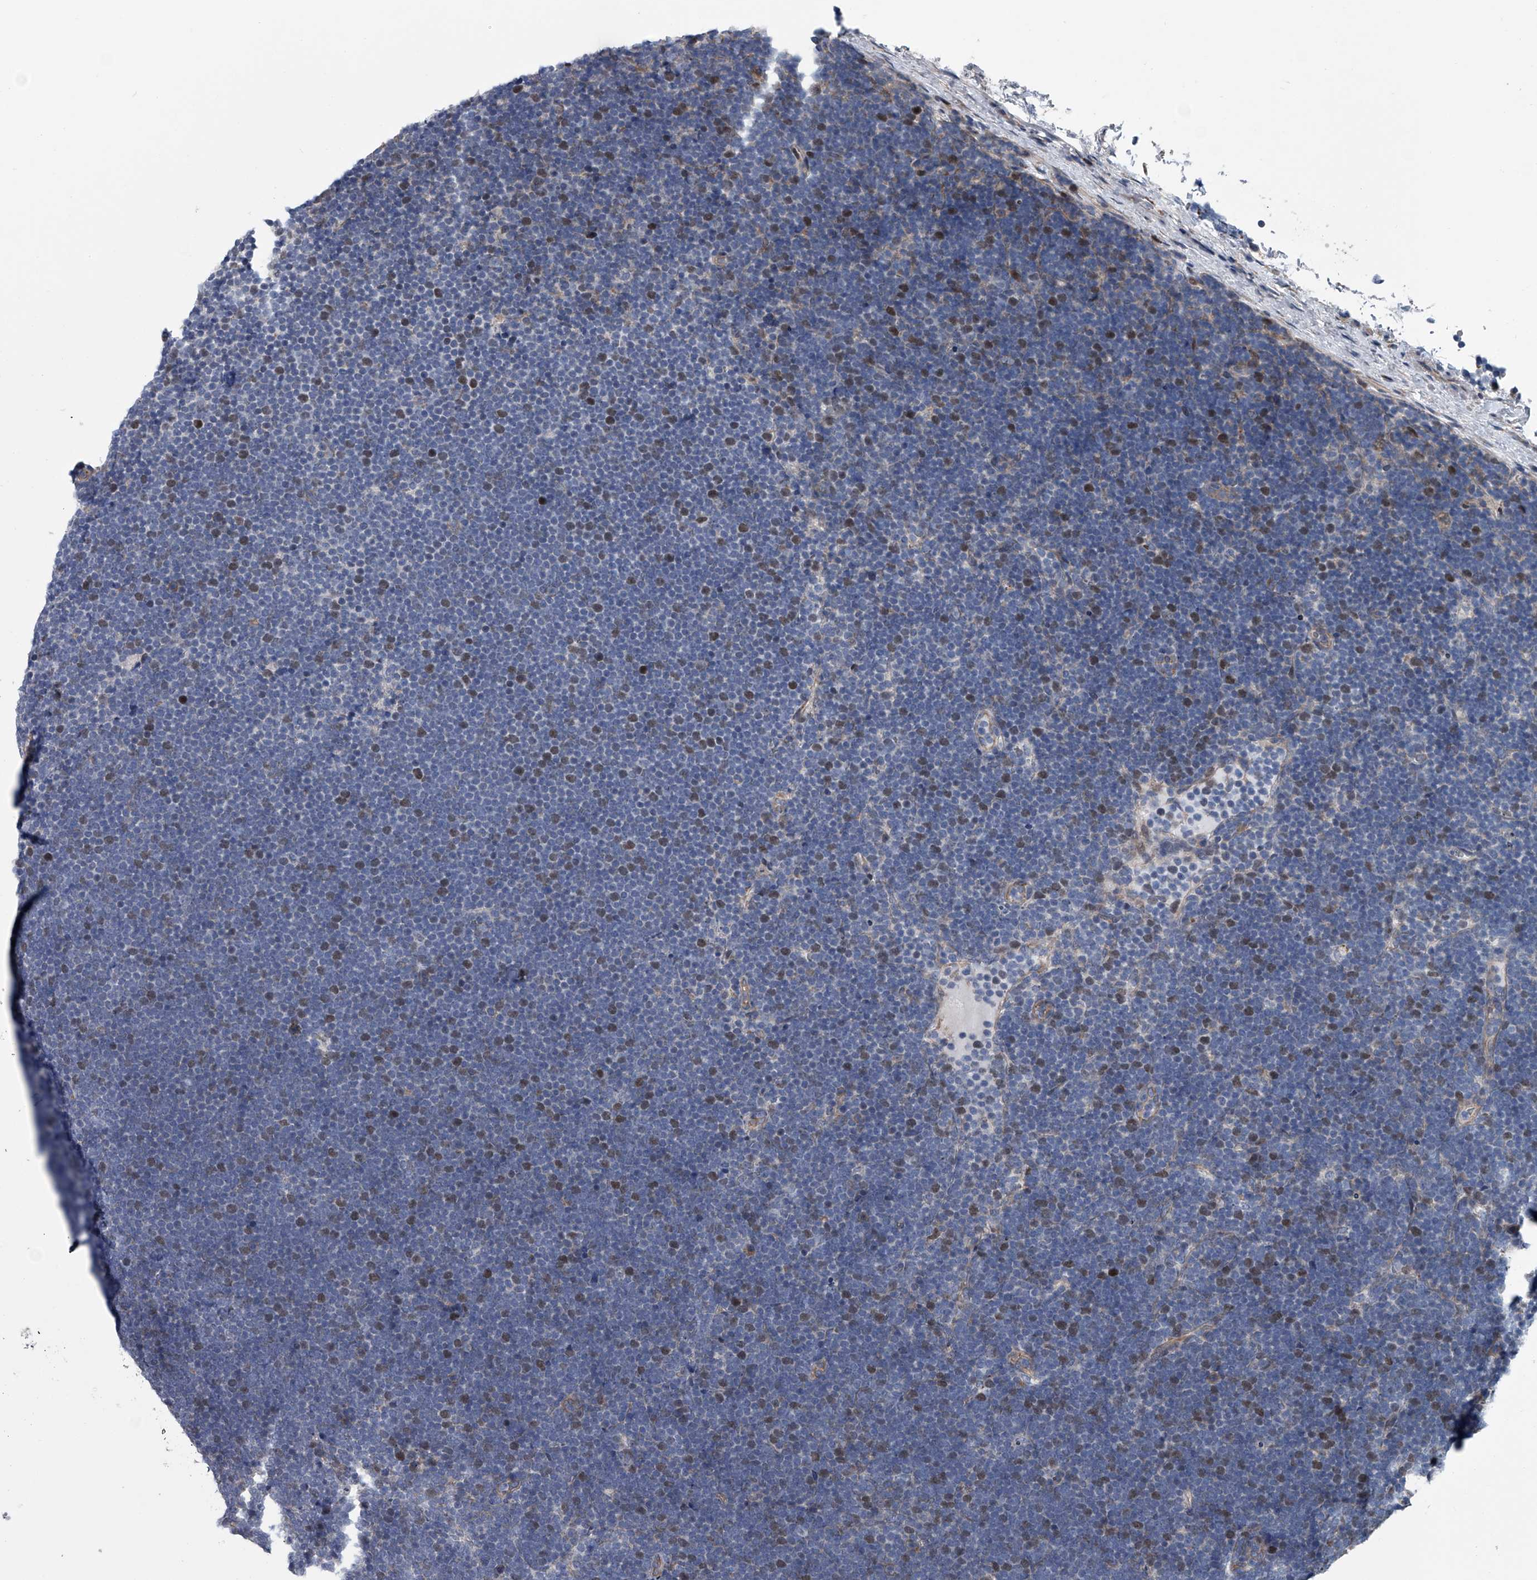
{"staining": {"intensity": "moderate", "quantity": "<25%", "location": "nuclear"}, "tissue": "lymphoma", "cell_type": "Tumor cells", "image_type": "cancer", "snomed": [{"axis": "morphology", "description": "Malignant lymphoma, non-Hodgkin's type, High grade"}, {"axis": "topography", "description": "Lymph node"}], "caption": "Immunohistochemistry image of human malignant lymphoma, non-Hodgkin's type (high-grade) stained for a protein (brown), which displays low levels of moderate nuclear positivity in approximately <25% of tumor cells.", "gene": "ABCG1", "patient": {"sex": "male", "age": 13}}